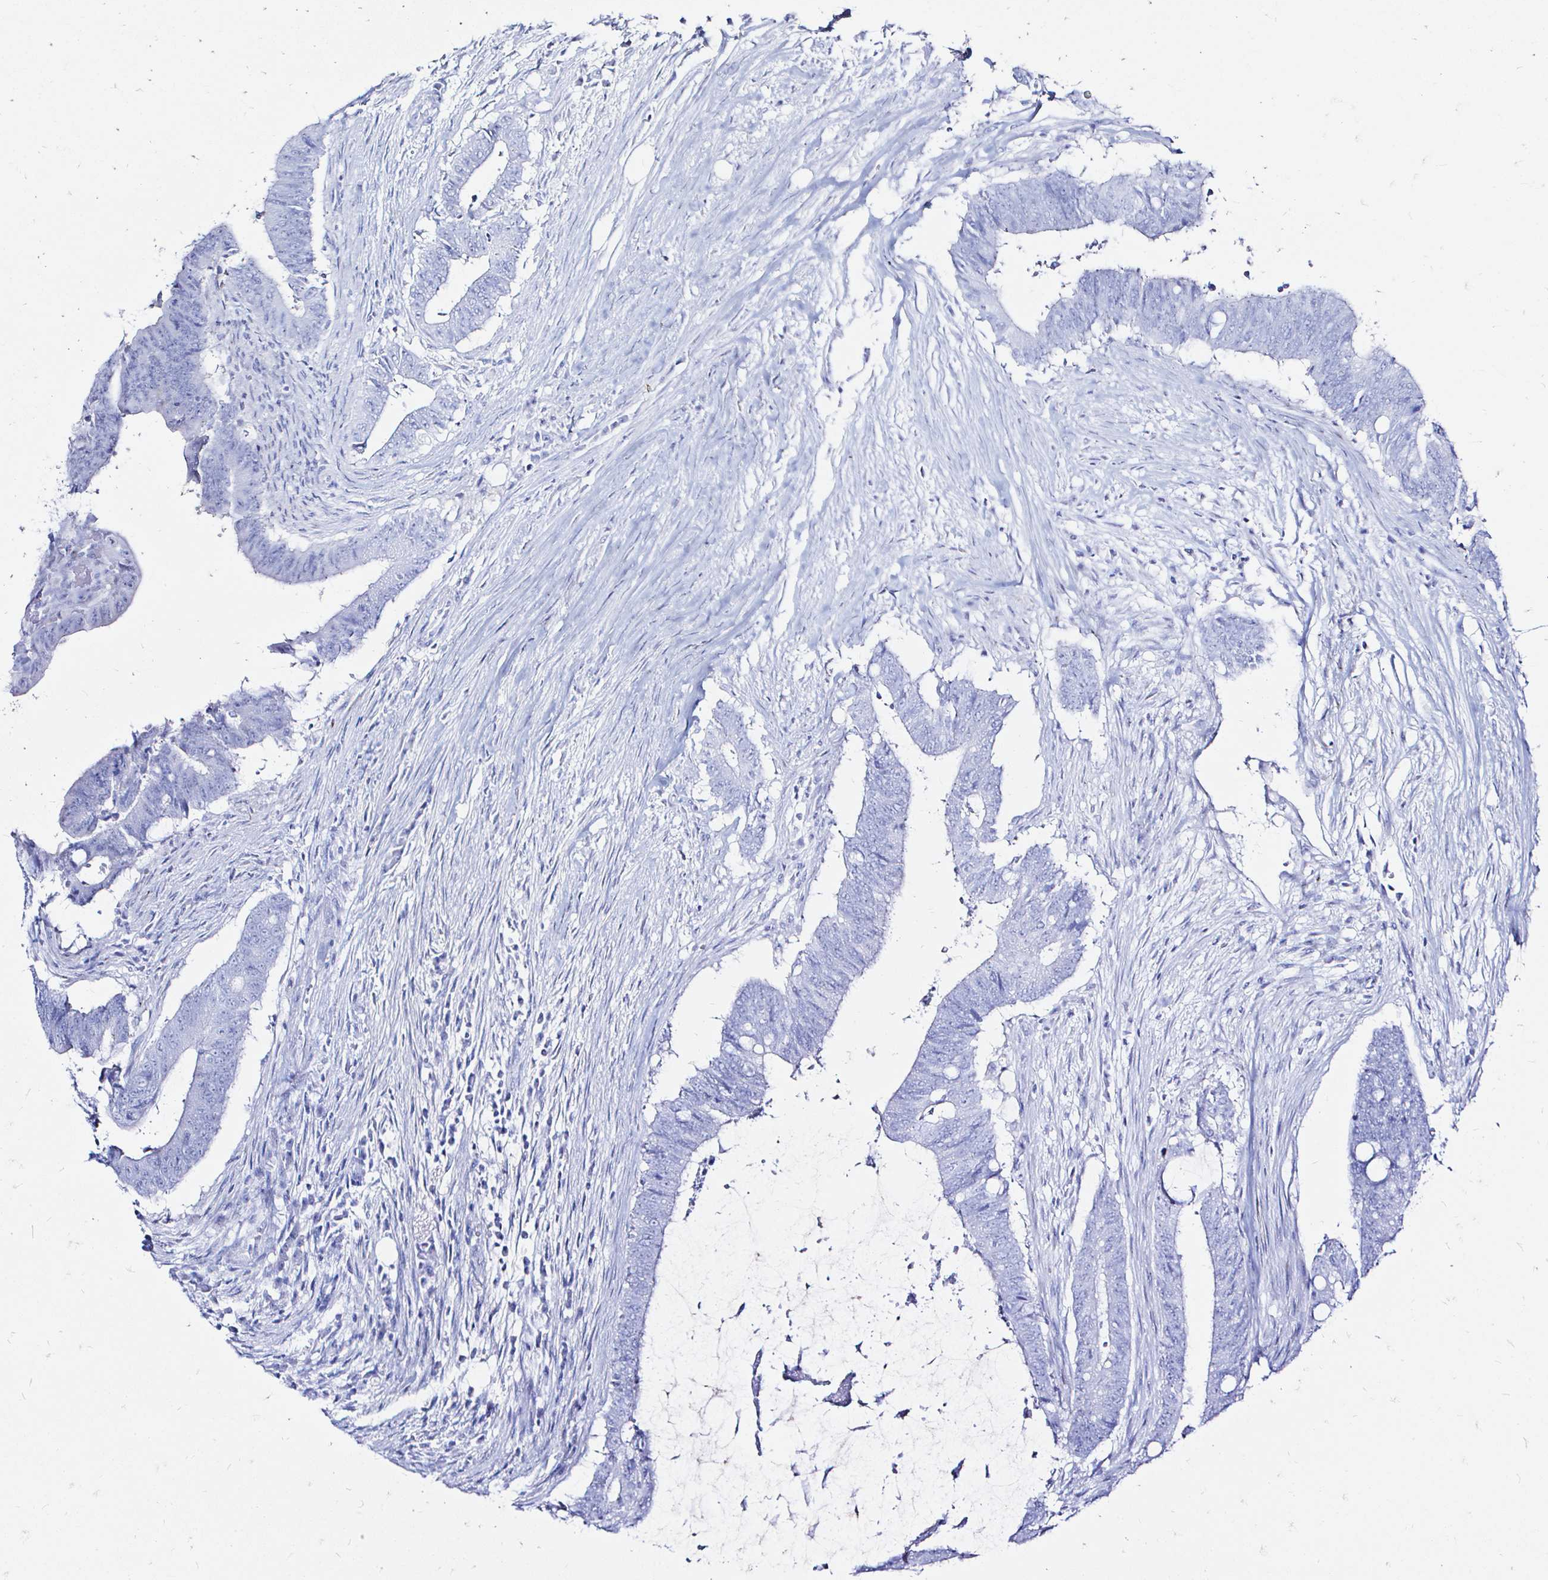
{"staining": {"intensity": "negative", "quantity": "none", "location": "none"}, "tissue": "colorectal cancer", "cell_type": "Tumor cells", "image_type": "cancer", "snomed": [{"axis": "morphology", "description": "Adenocarcinoma, NOS"}, {"axis": "topography", "description": "Colon"}], "caption": "A histopathology image of colorectal adenocarcinoma stained for a protein shows no brown staining in tumor cells.", "gene": "ZNF432", "patient": {"sex": "female", "age": 43}}